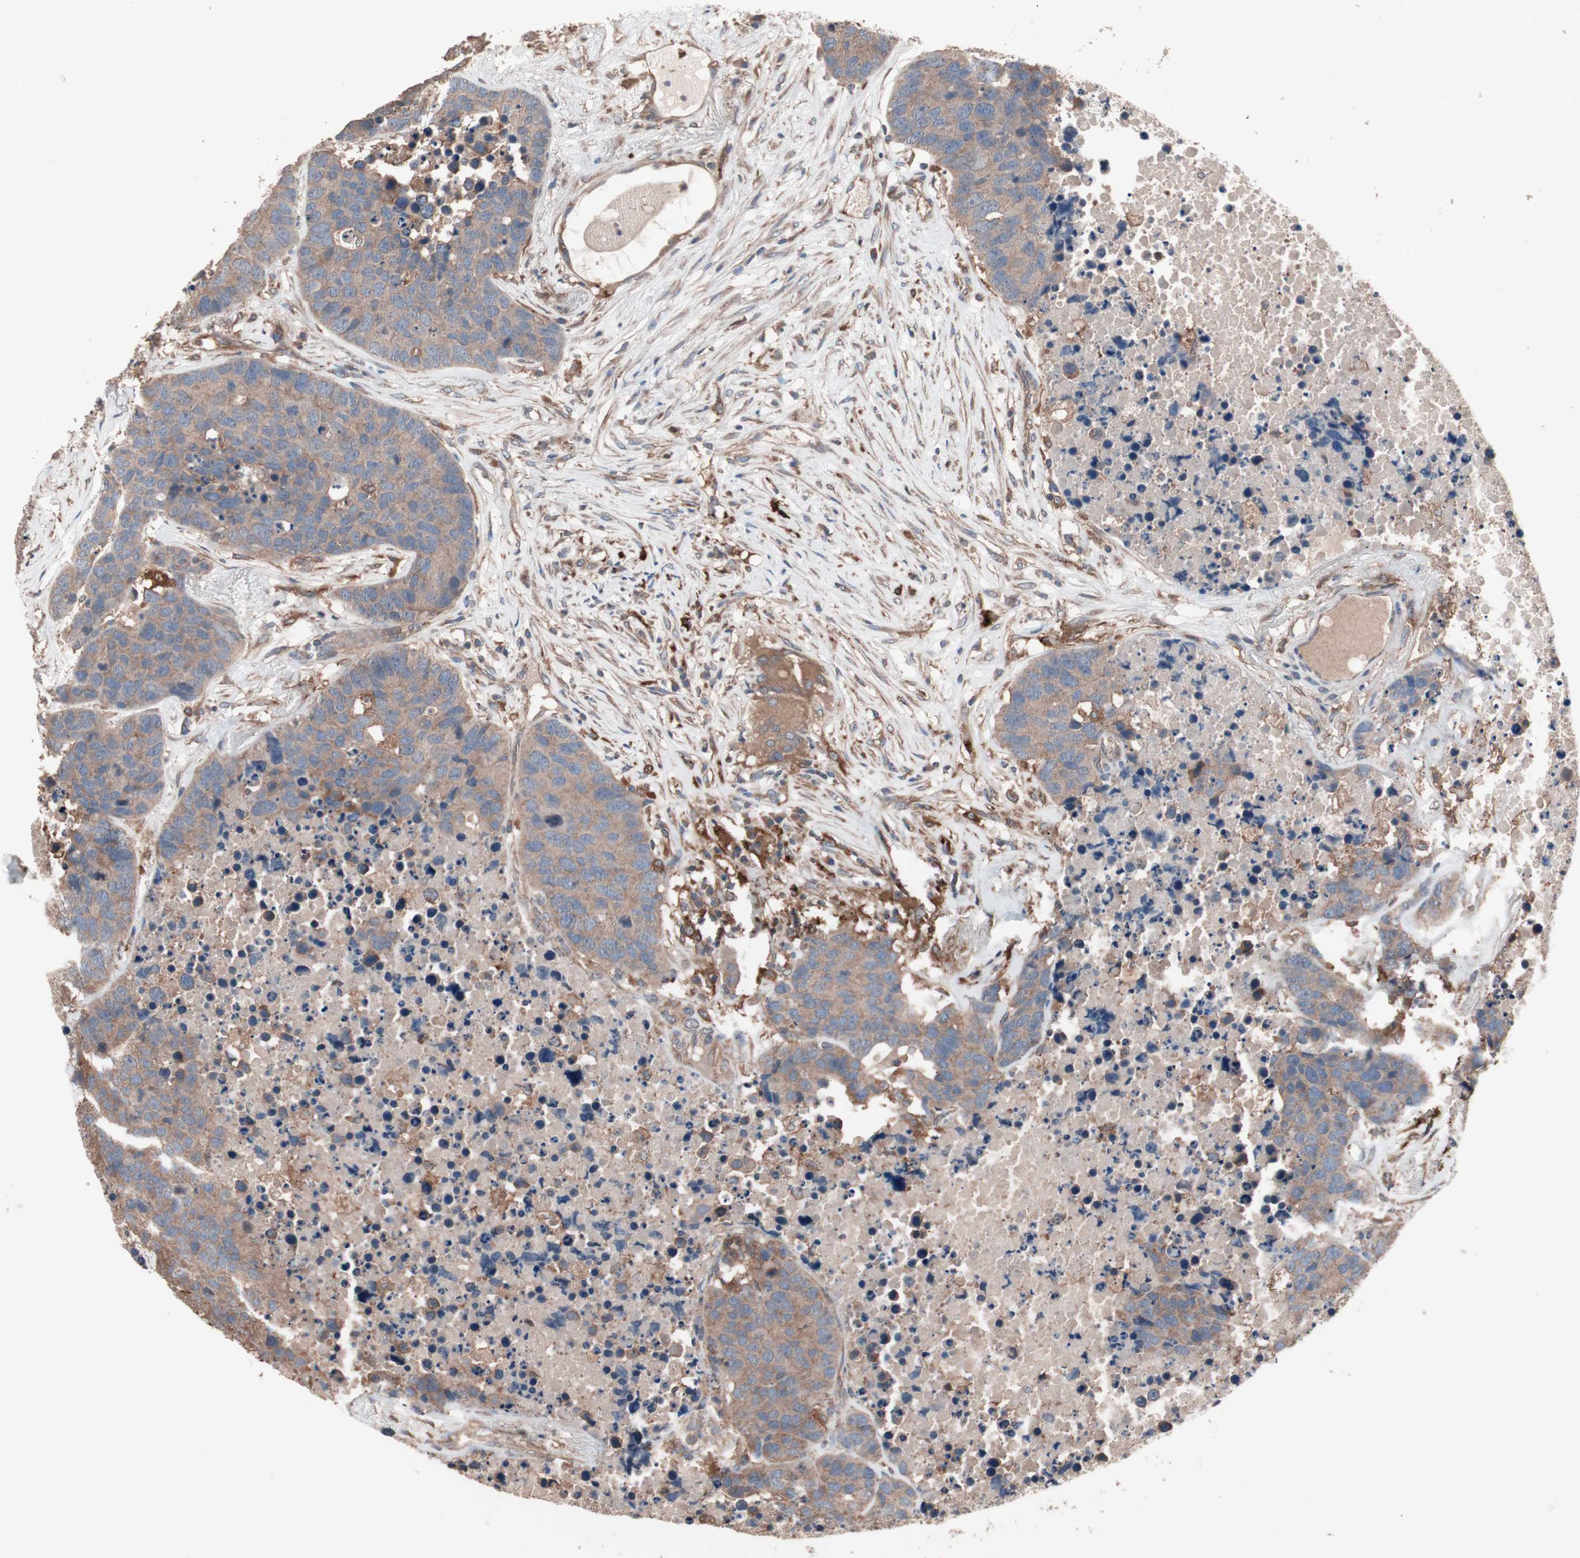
{"staining": {"intensity": "weak", "quantity": ">75%", "location": "cytoplasmic/membranous"}, "tissue": "carcinoid", "cell_type": "Tumor cells", "image_type": "cancer", "snomed": [{"axis": "morphology", "description": "Carcinoid, malignant, NOS"}, {"axis": "topography", "description": "Lung"}], "caption": "About >75% of tumor cells in human carcinoid reveal weak cytoplasmic/membranous protein positivity as visualized by brown immunohistochemical staining.", "gene": "ATG7", "patient": {"sex": "male", "age": 60}}